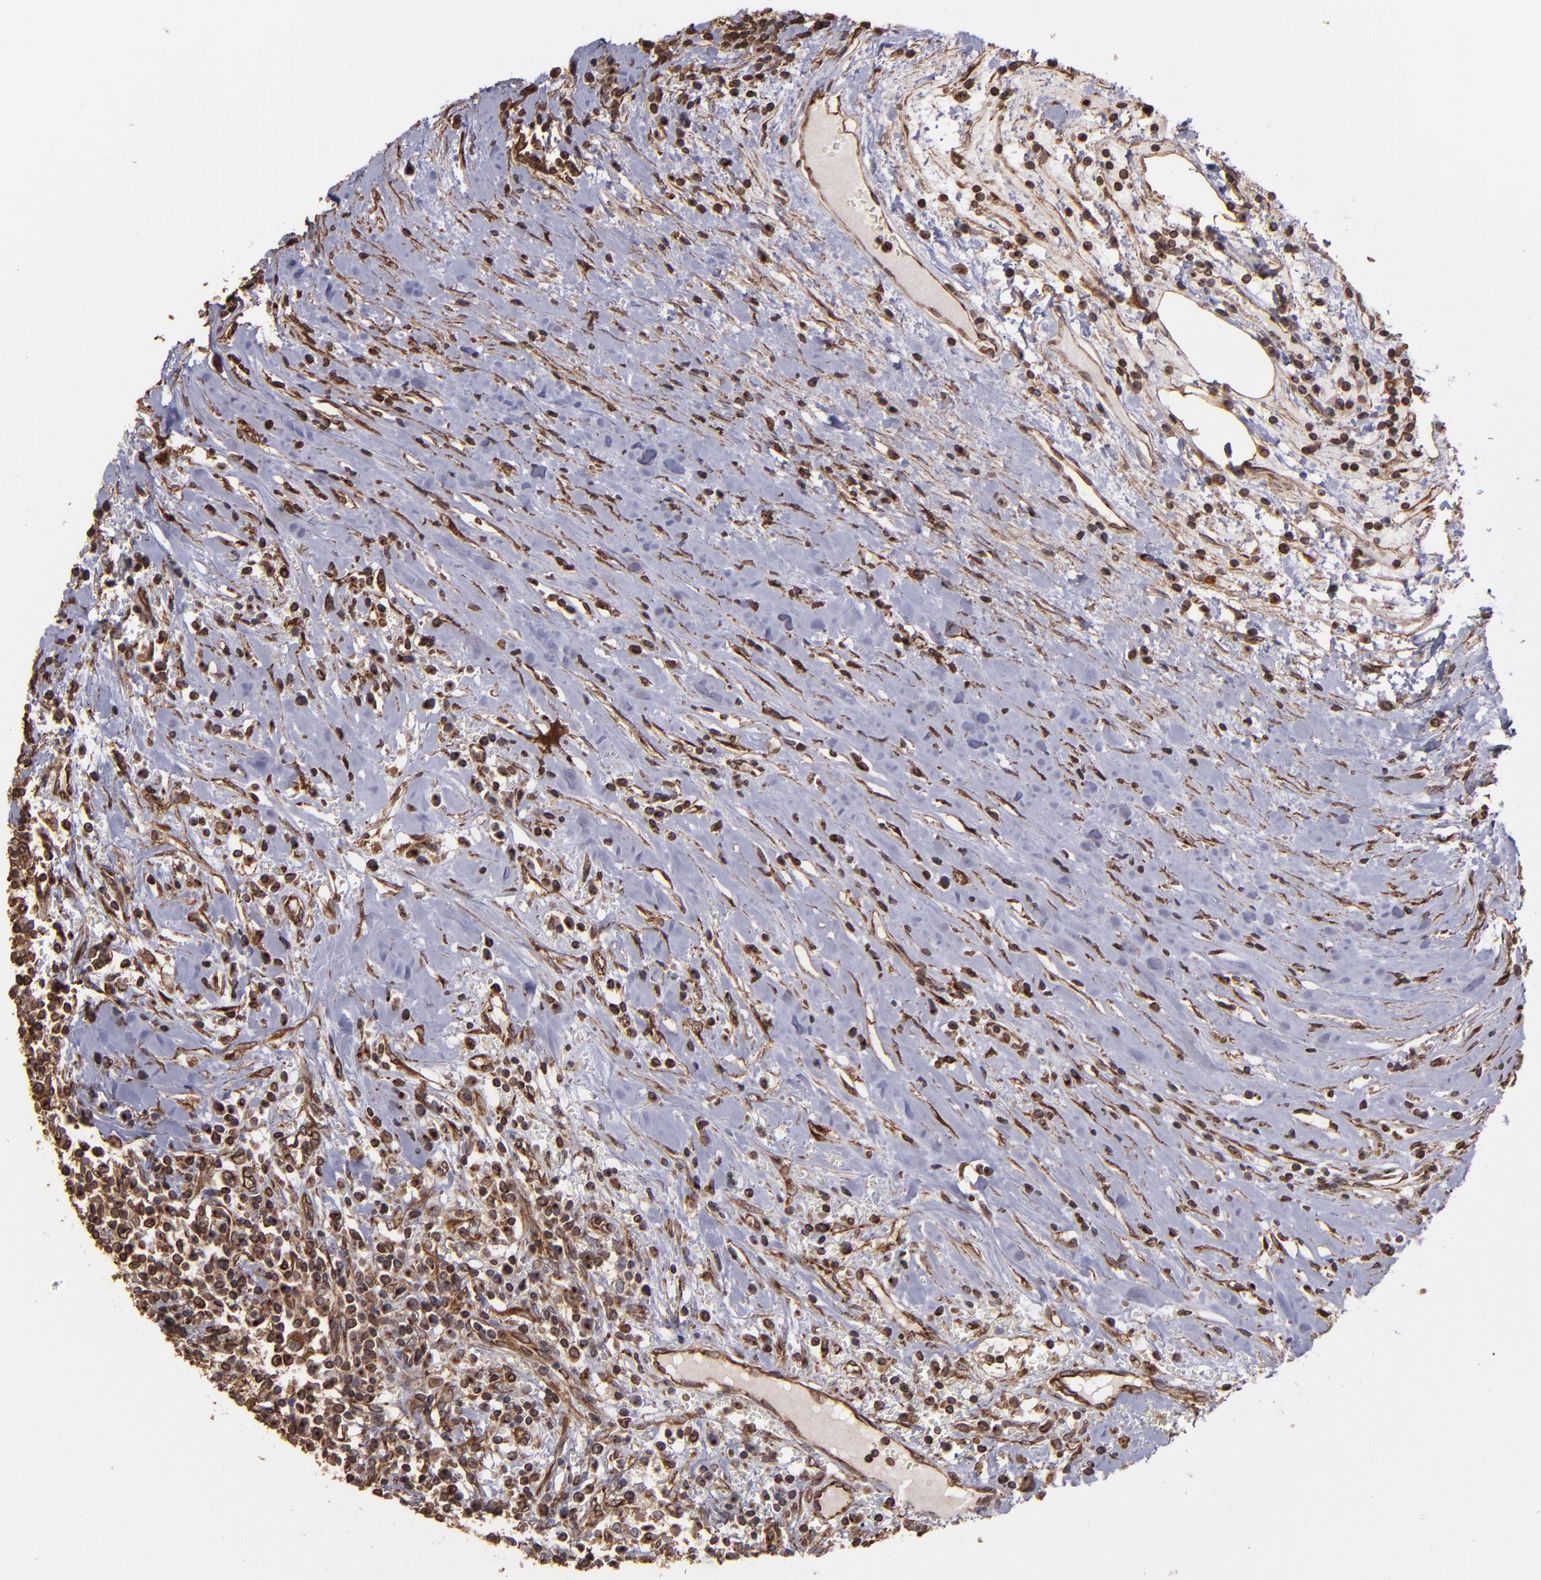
{"staining": {"intensity": "moderate", "quantity": "25%-75%", "location": "cytoplasmic/membranous"}, "tissue": "renal cancer", "cell_type": "Tumor cells", "image_type": "cancer", "snomed": [{"axis": "morphology", "description": "Adenocarcinoma, NOS"}, {"axis": "topography", "description": "Kidney"}], "caption": "DAB immunohistochemical staining of human renal adenocarcinoma reveals moderate cytoplasmic/membranous protein expression in about 25%-75% of tumor cells. The protein of interest is stained brown, and the nuclei are stained in blue (DAB (3,3'-diaminobenzidine) IHC with brightfield microscopy, high magnification).", "gene": "TRIP11", "patient": {"sex": "male", "age": 82}}